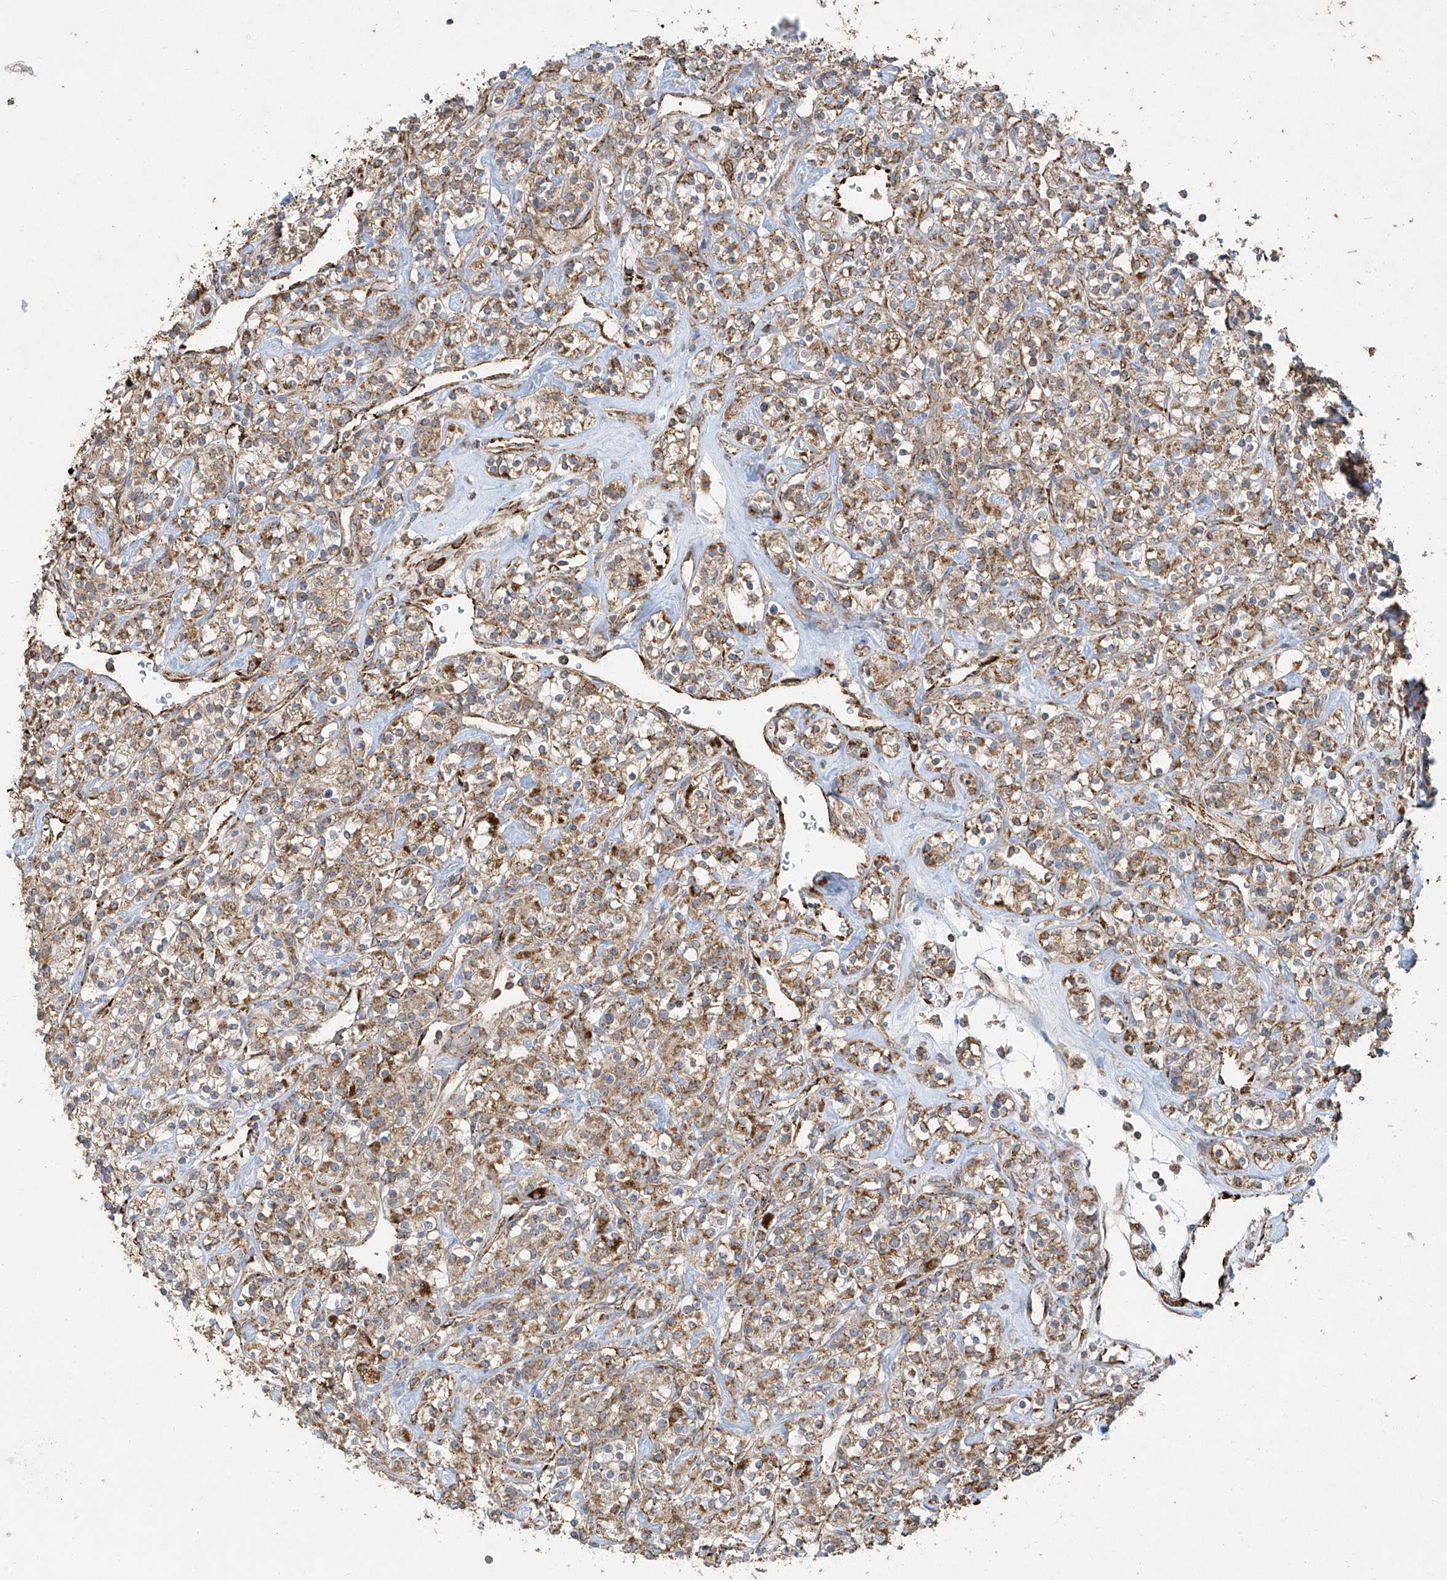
{"staining": {"intensity": "moderate", "quantity": ">75%", "location": "cytoplasmic/membranous"}, "tissue": "renal cancer", "cell_type": "Tumor cells", "image_type": "cancer", "snomed": [{"axis": "morphology", "description": "Adenocarcinoma, NOS"}, {"axis": "topography", "description": "Kidney"}], "caption": "A brown stain labels moderate cytoplasmic/membranous staining of a protein in human renal adenocarcinoma tumor cells.", "gene": "UQCC1", "patient": {"sex": "male", "age": 77}}